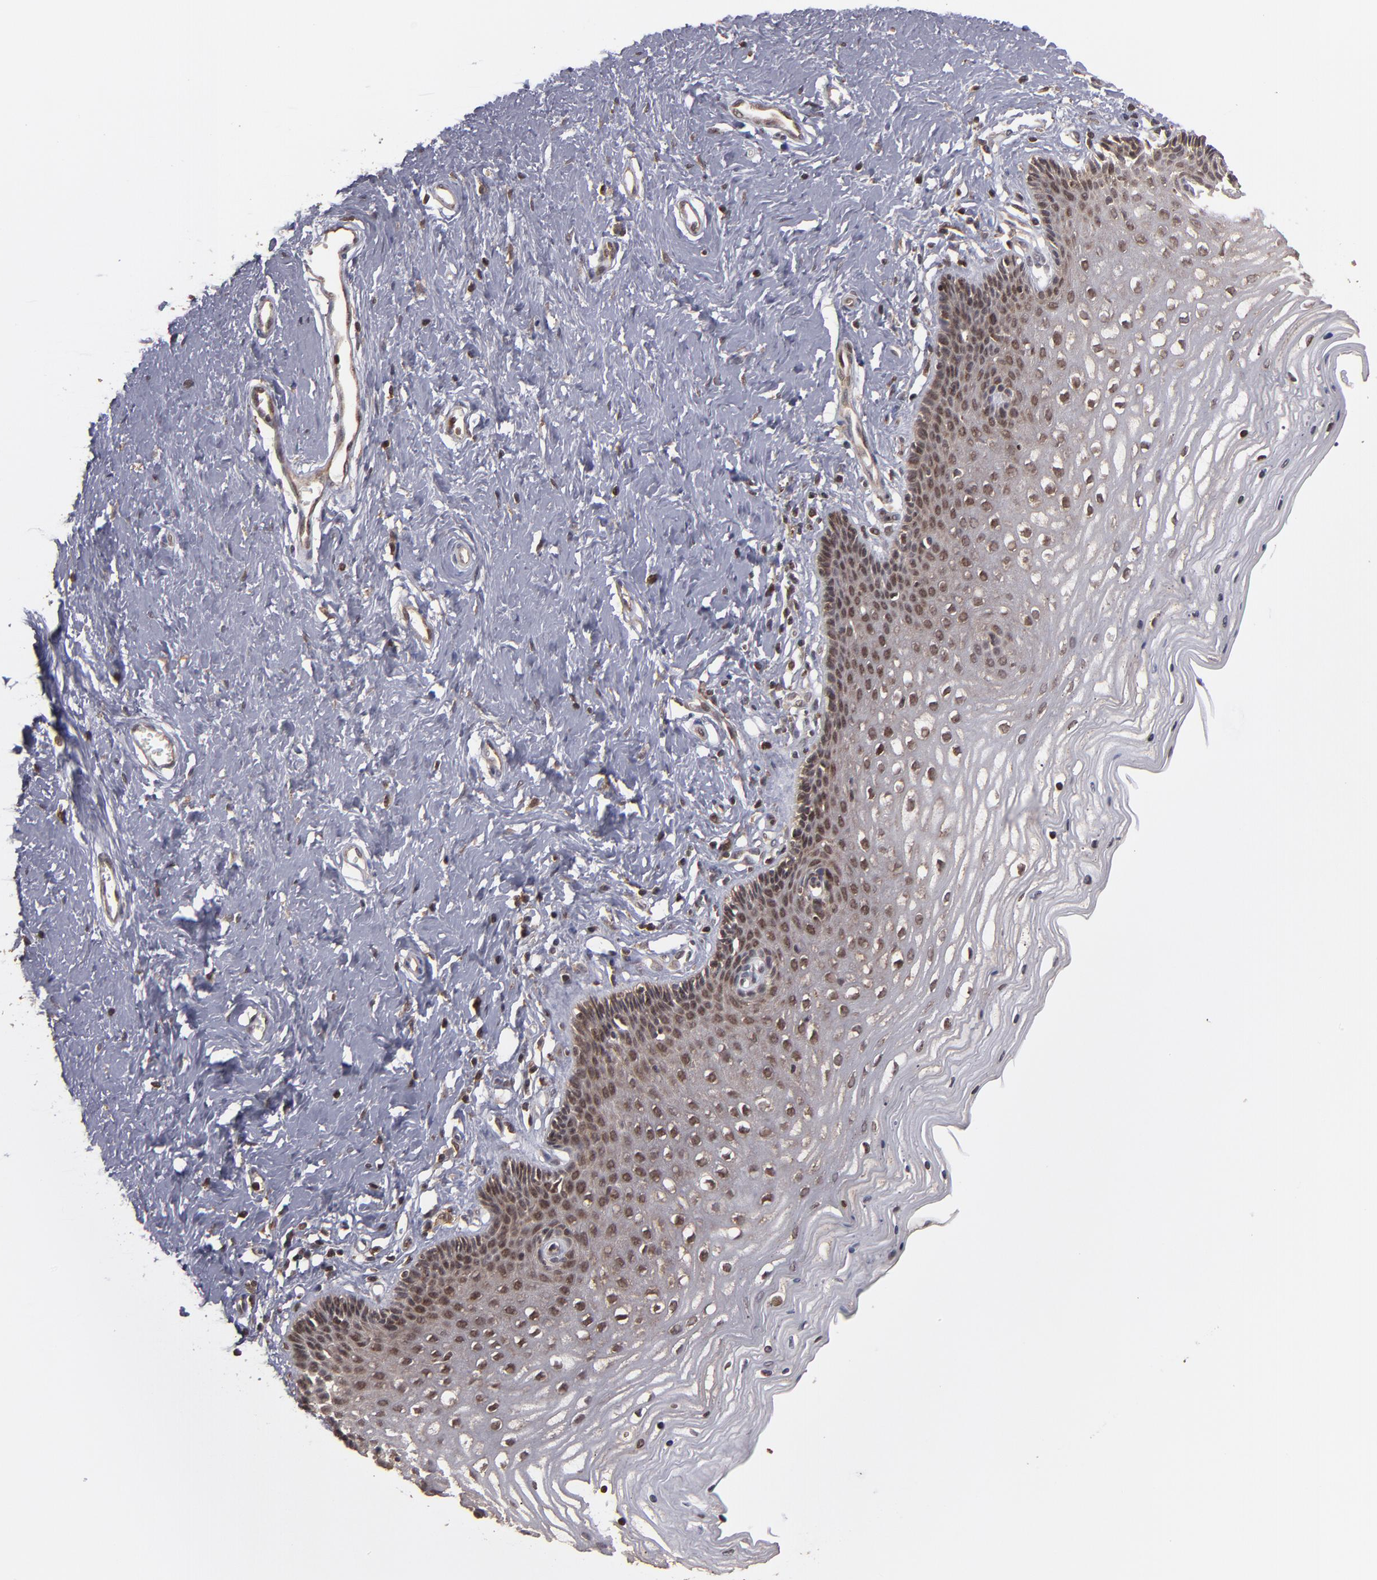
{"staining": {"intensity": "strong", "quantity": ">75%", "location": "cytoplasmic/membranous,nuclear"}, "tissue": "cervix", "cell_type": "Glandular cells", "image_type": "normal", "snomed": [{"axis": "morphology", "description": "Normal tissue, NOS"}, {"axis": "topography", "description": "Cervix"}], "caption": "High-power microscopy captured an immunohistochemistry histopathology image of normal cervix, revealing strong cytoplasmic/membranous,nuclear staining in approximately >75% of glandular cells.", "gene": "RGS6", "patient": {"sex": "female", "age": 39}}